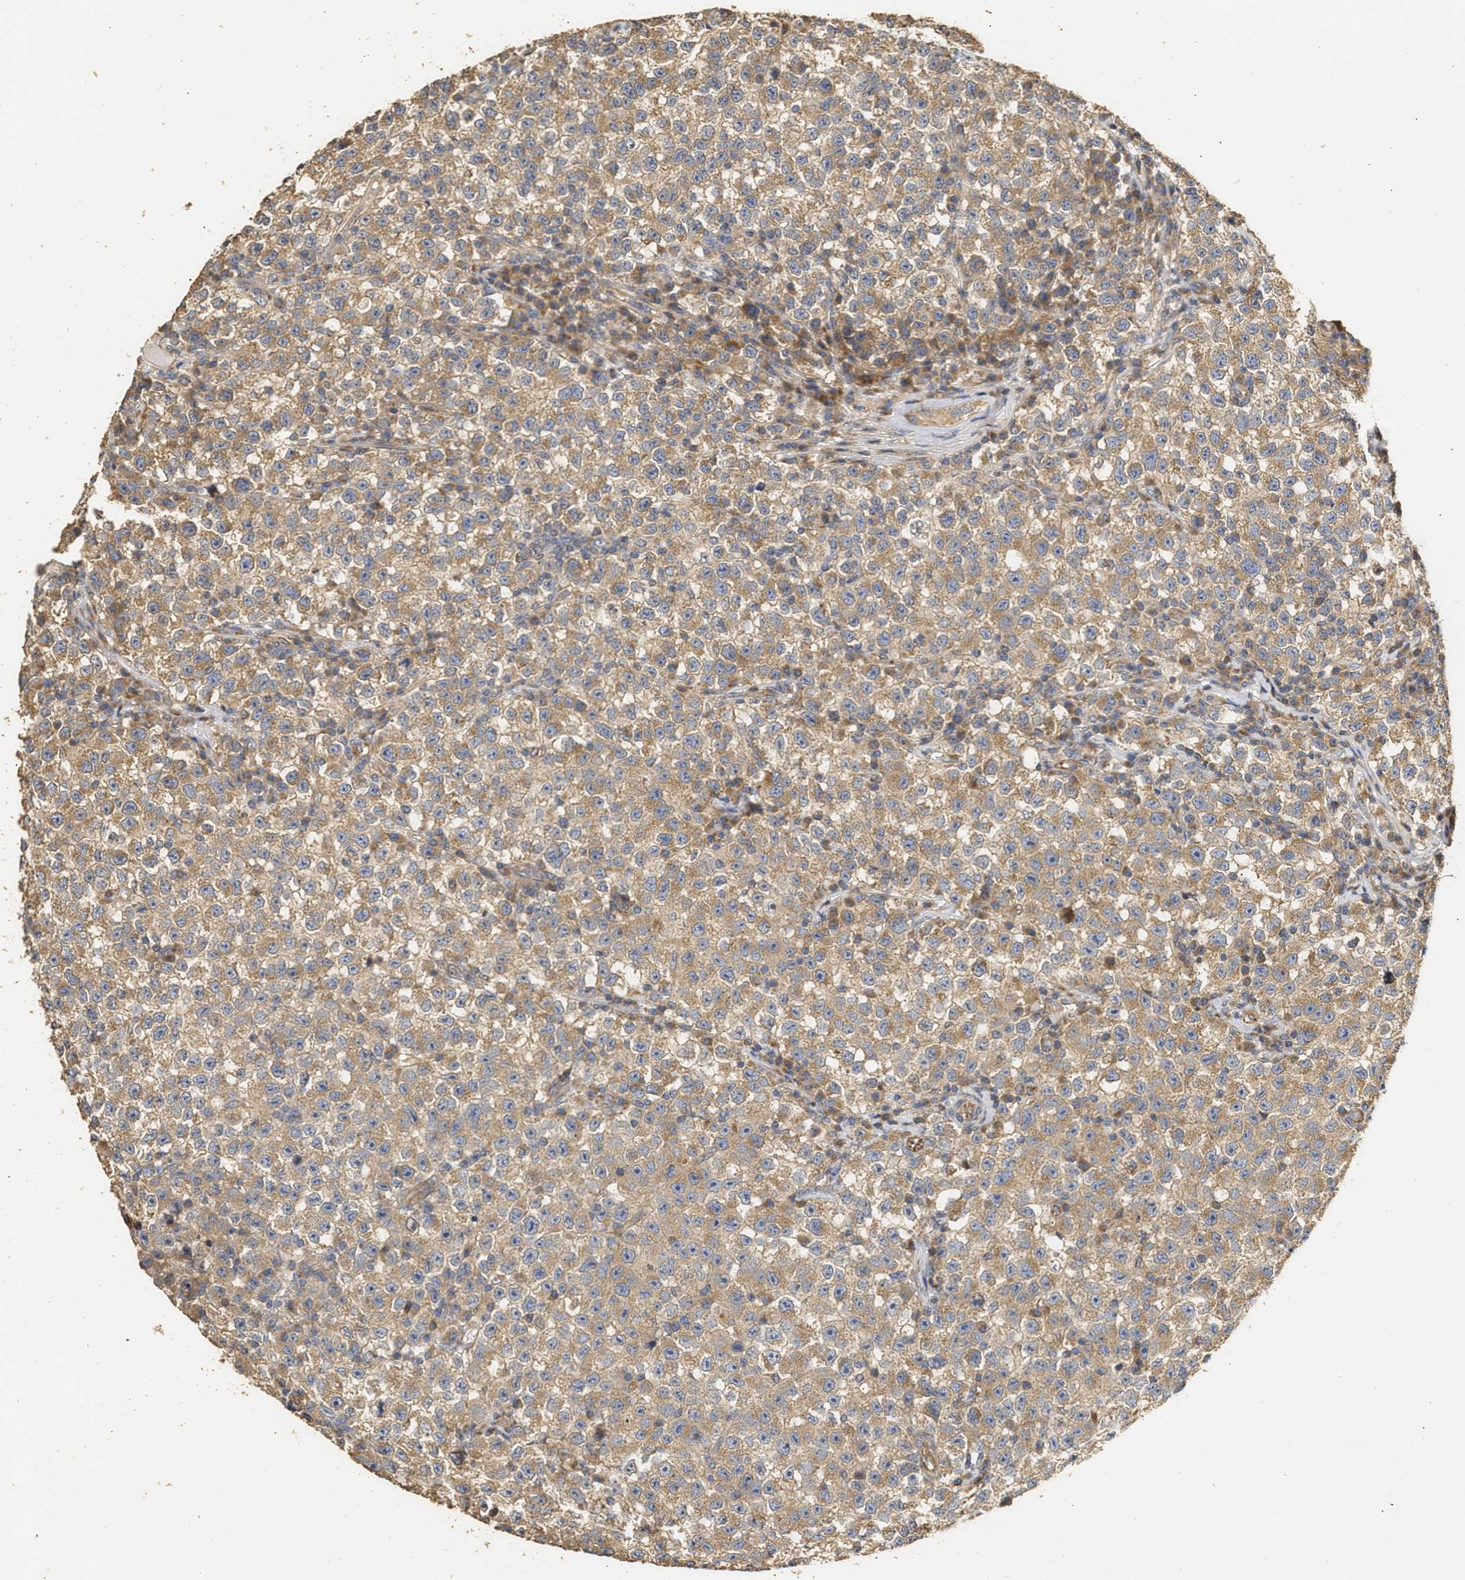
{"staining": {"intensity": "moderate", "quantity": ">75%", "location": "cytoplasmic/membranous"}, "tissue": "testis cancer", "cell_type": "Tumor cells", "image_type": "cancer", "snomed": [{"axis": "morphology", "description": "Seminoma, NOS"}, {"axis": "topography", "description": "Testis"}], "caption": "Testis seminoma tissue displays moderate cytoplasmic/membranous positivity in about >75% of tumor cells, visualized by immunohistochemistry.", "gene": "NAV1", "patient": {"sex": "male", "age": 22}}